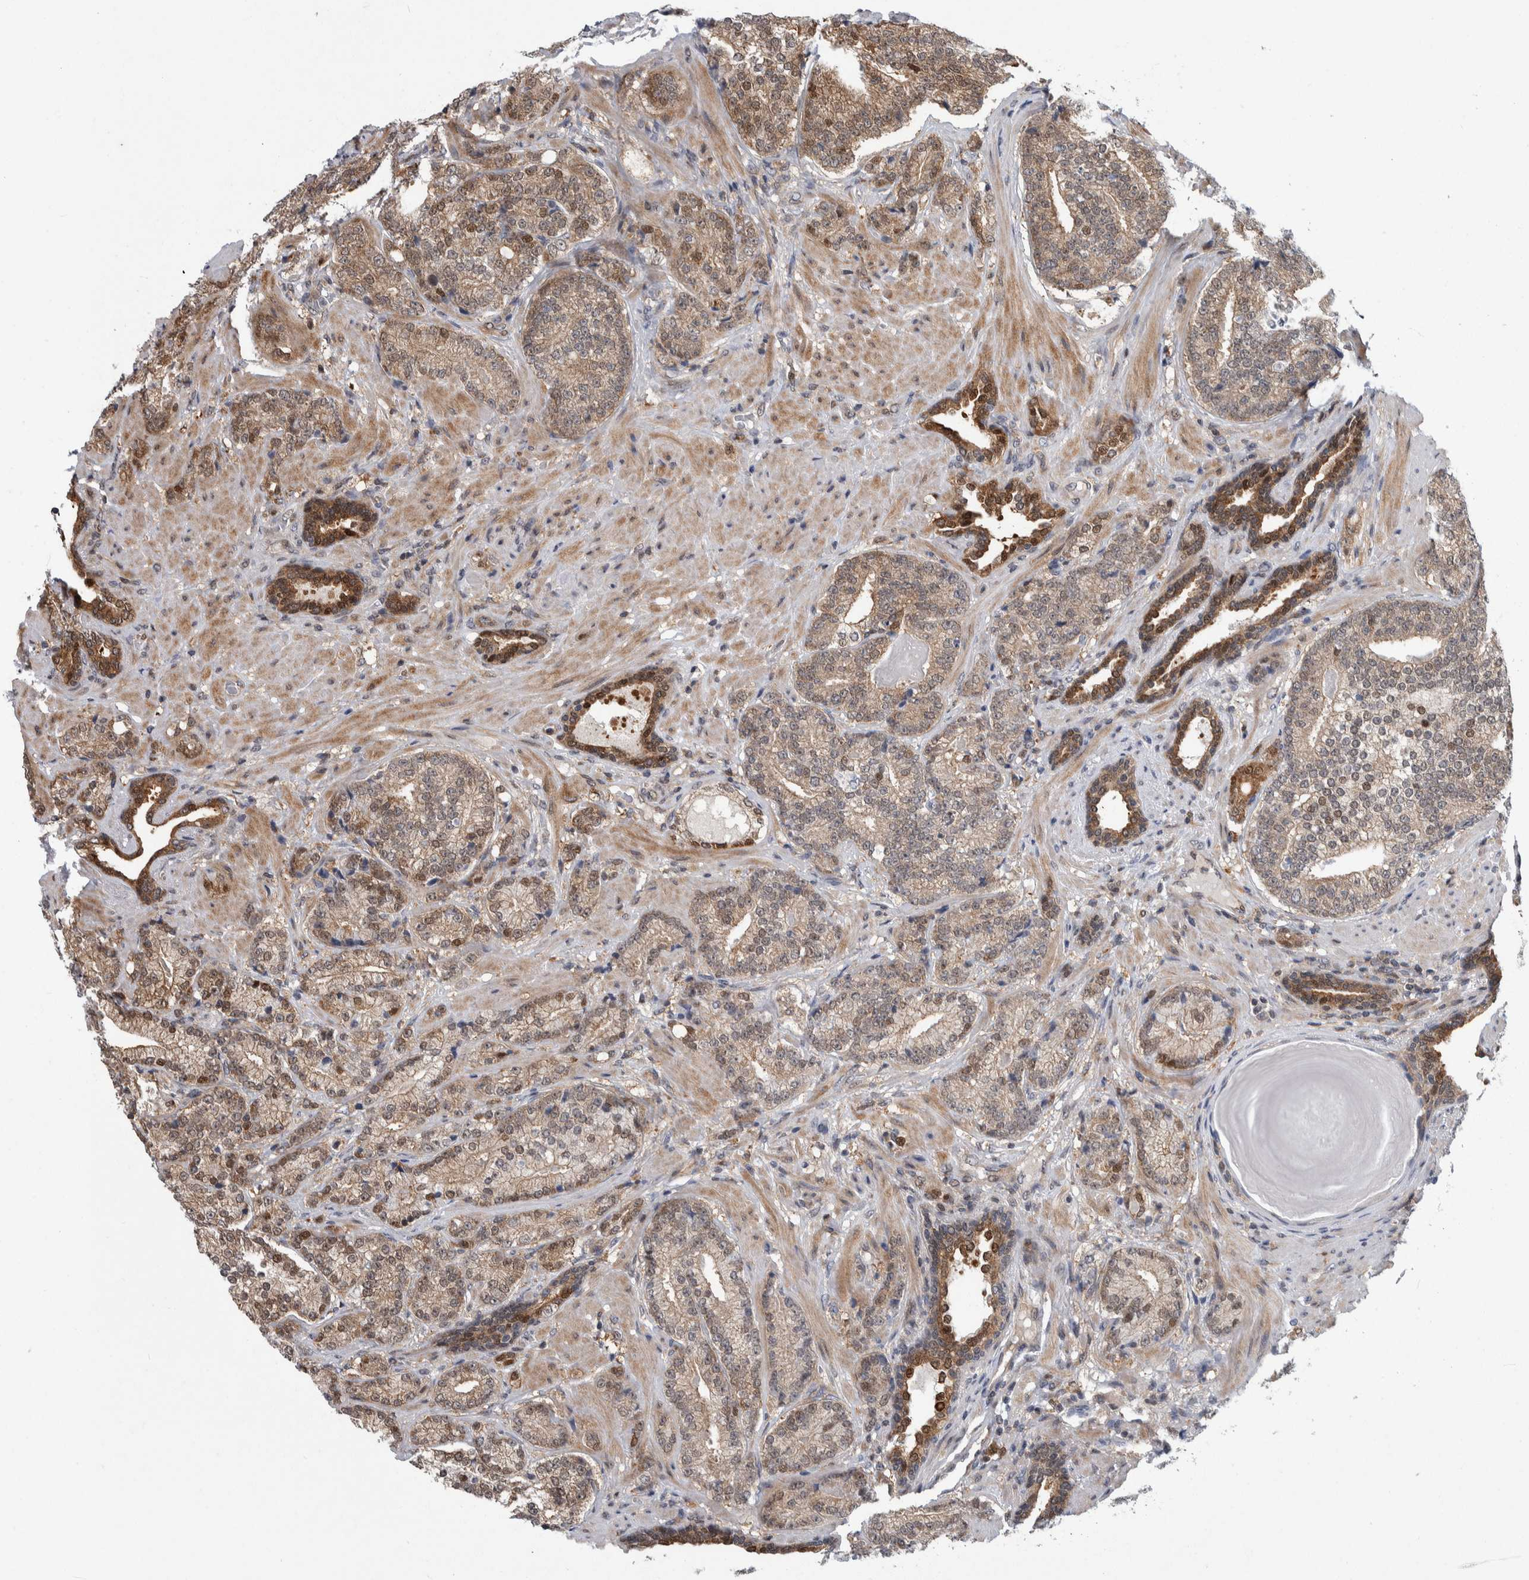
{"staining": {"intensity": "moderate", "quantity": "25%-75%", "location": "cytoplasmic/membranous,nuclear"}, "tissue": "prostate cancer", "cell_type": "Tumor cells", "image_type": "cancer", "snomed": [{"axis": "morphology", "description": "Adenocarcinoma, High grade"}, {"axis": "topography", "description": "Prostate"}], "caption": "Protein staining demonstrates moderate cytoplasmic/membranous and nuclear expression in approximately 25%-75% of tumor cells in high-grade adenocarcinoma (prostate).", "gene": "PTPA", "patient": {"sex": "male", "age": 61}}